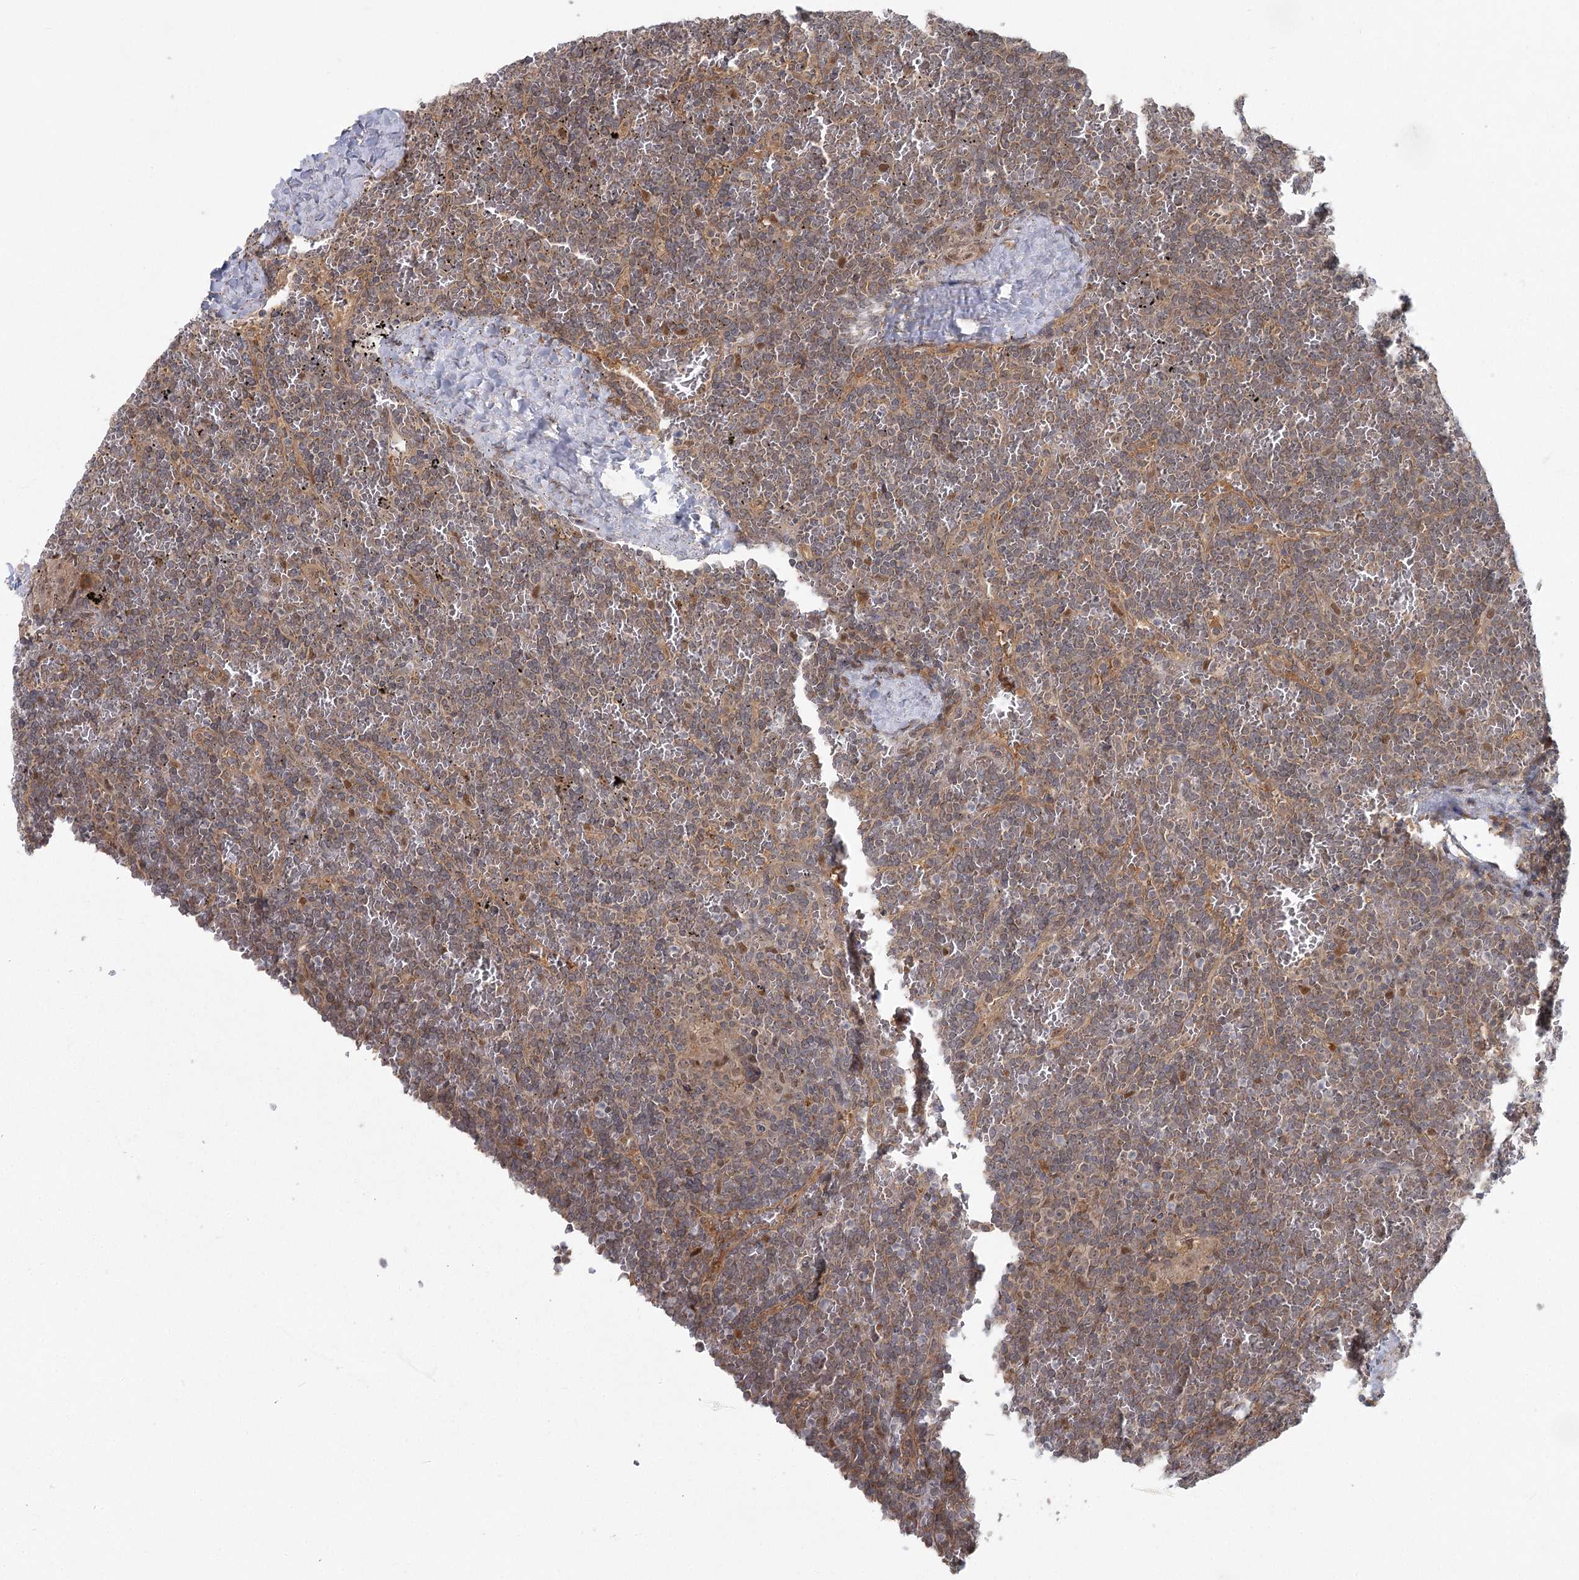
{"staining": {"intensity": "weak", "quantity": "25%-75%", "location": "cytoplasmic/membranous"}, "tissue": "lymphoma", "cell_type": "Tumor cells", "image_type": "cancer", "snomed": [{"axis": "morphology", "description": "Malignant lymphoma, non-Hodgkin's type, Low grade"}, {"axis": "topography", "description": "Spleen"}], "caption": "There is low levels of weak cytoplasmic/membranous expression in tumor cells of lymphoma, as demonstrated by immunohistochemical staining (brown color).", "gene": "THNSL1", "patient": {"sex": "female", "age": 19}}